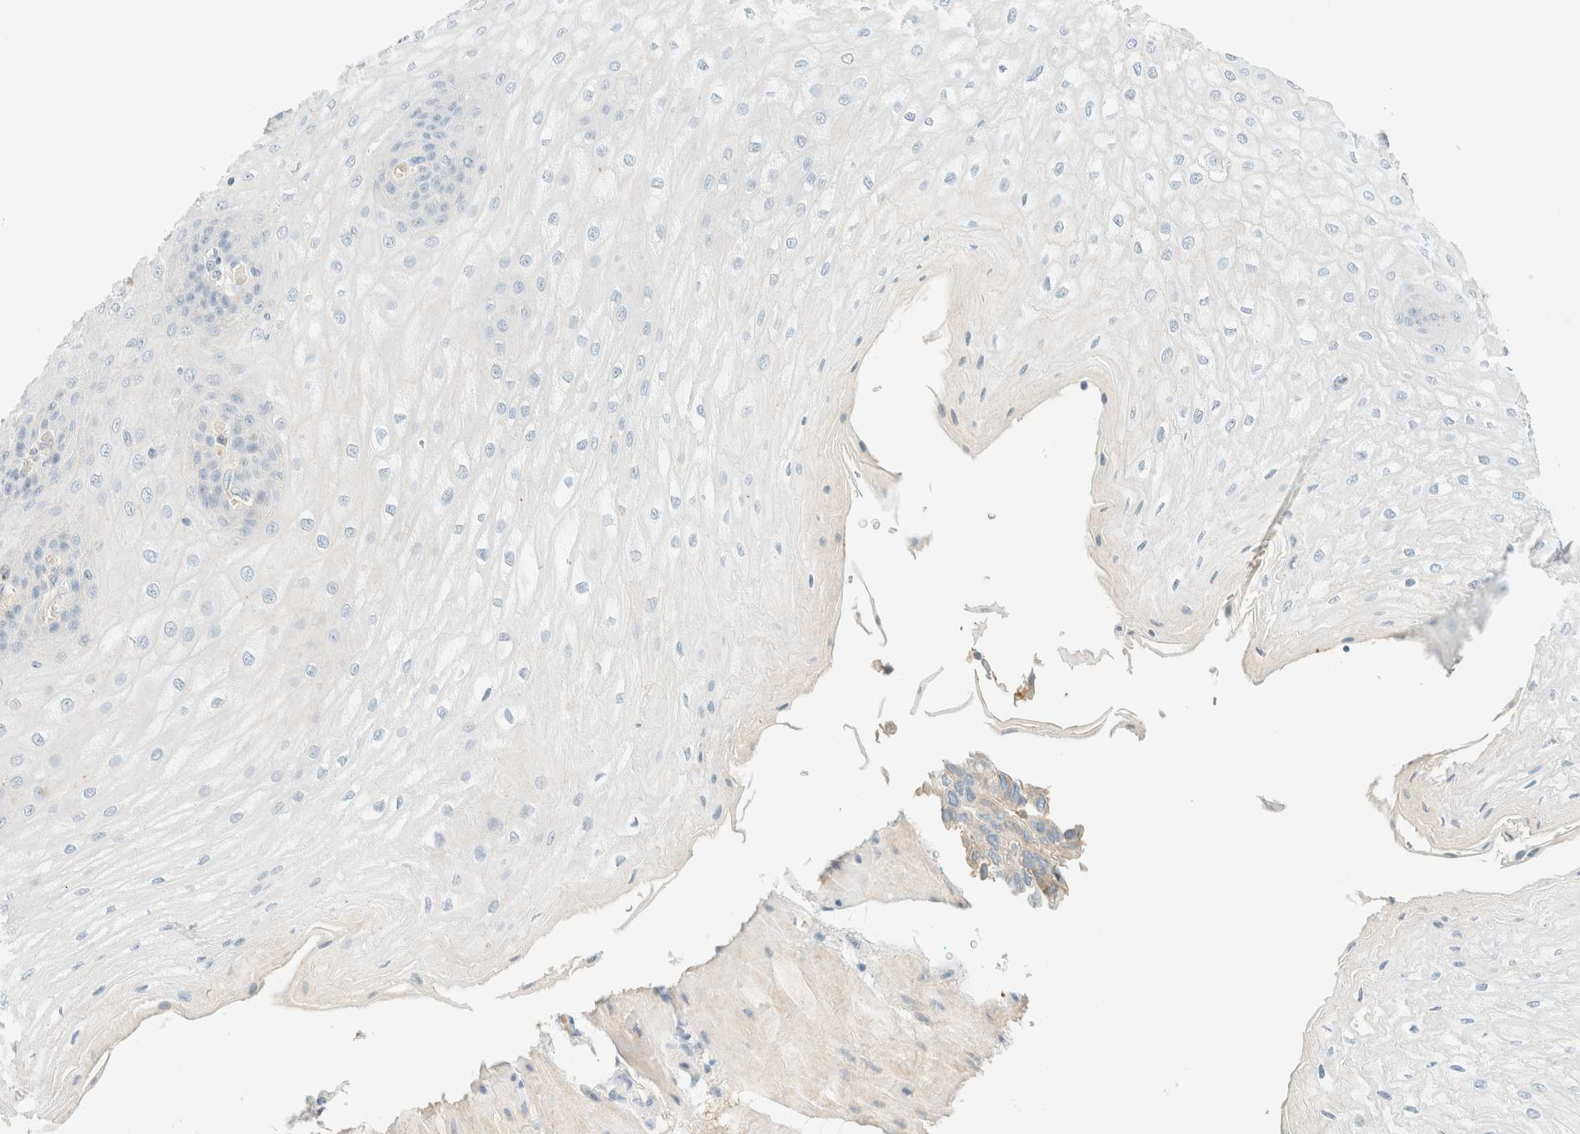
{"staining": {"intensity": "negative", "quantity": "none", "location": "none"}, "tissue": "esophagus", "cell_type": "Squamous epithelial cells", "image_type": "normal", "snomed": [{"axis": "morphology", "description": "Normal tissue, NOS"}, {"axis": "topography", "description": "Esophagus"}], "caption": "DAB (3,3'-diaminobenzidine) immunohistochemical staining of benign esophagus reveals no significant staining in squamous epithelial cells. (DAB (3,3'-diaminobenzidine) immunohistochemistry (IHC), high magnification).", "gene": "GPA33", "patient": {"sex": "male", "age": 54}}